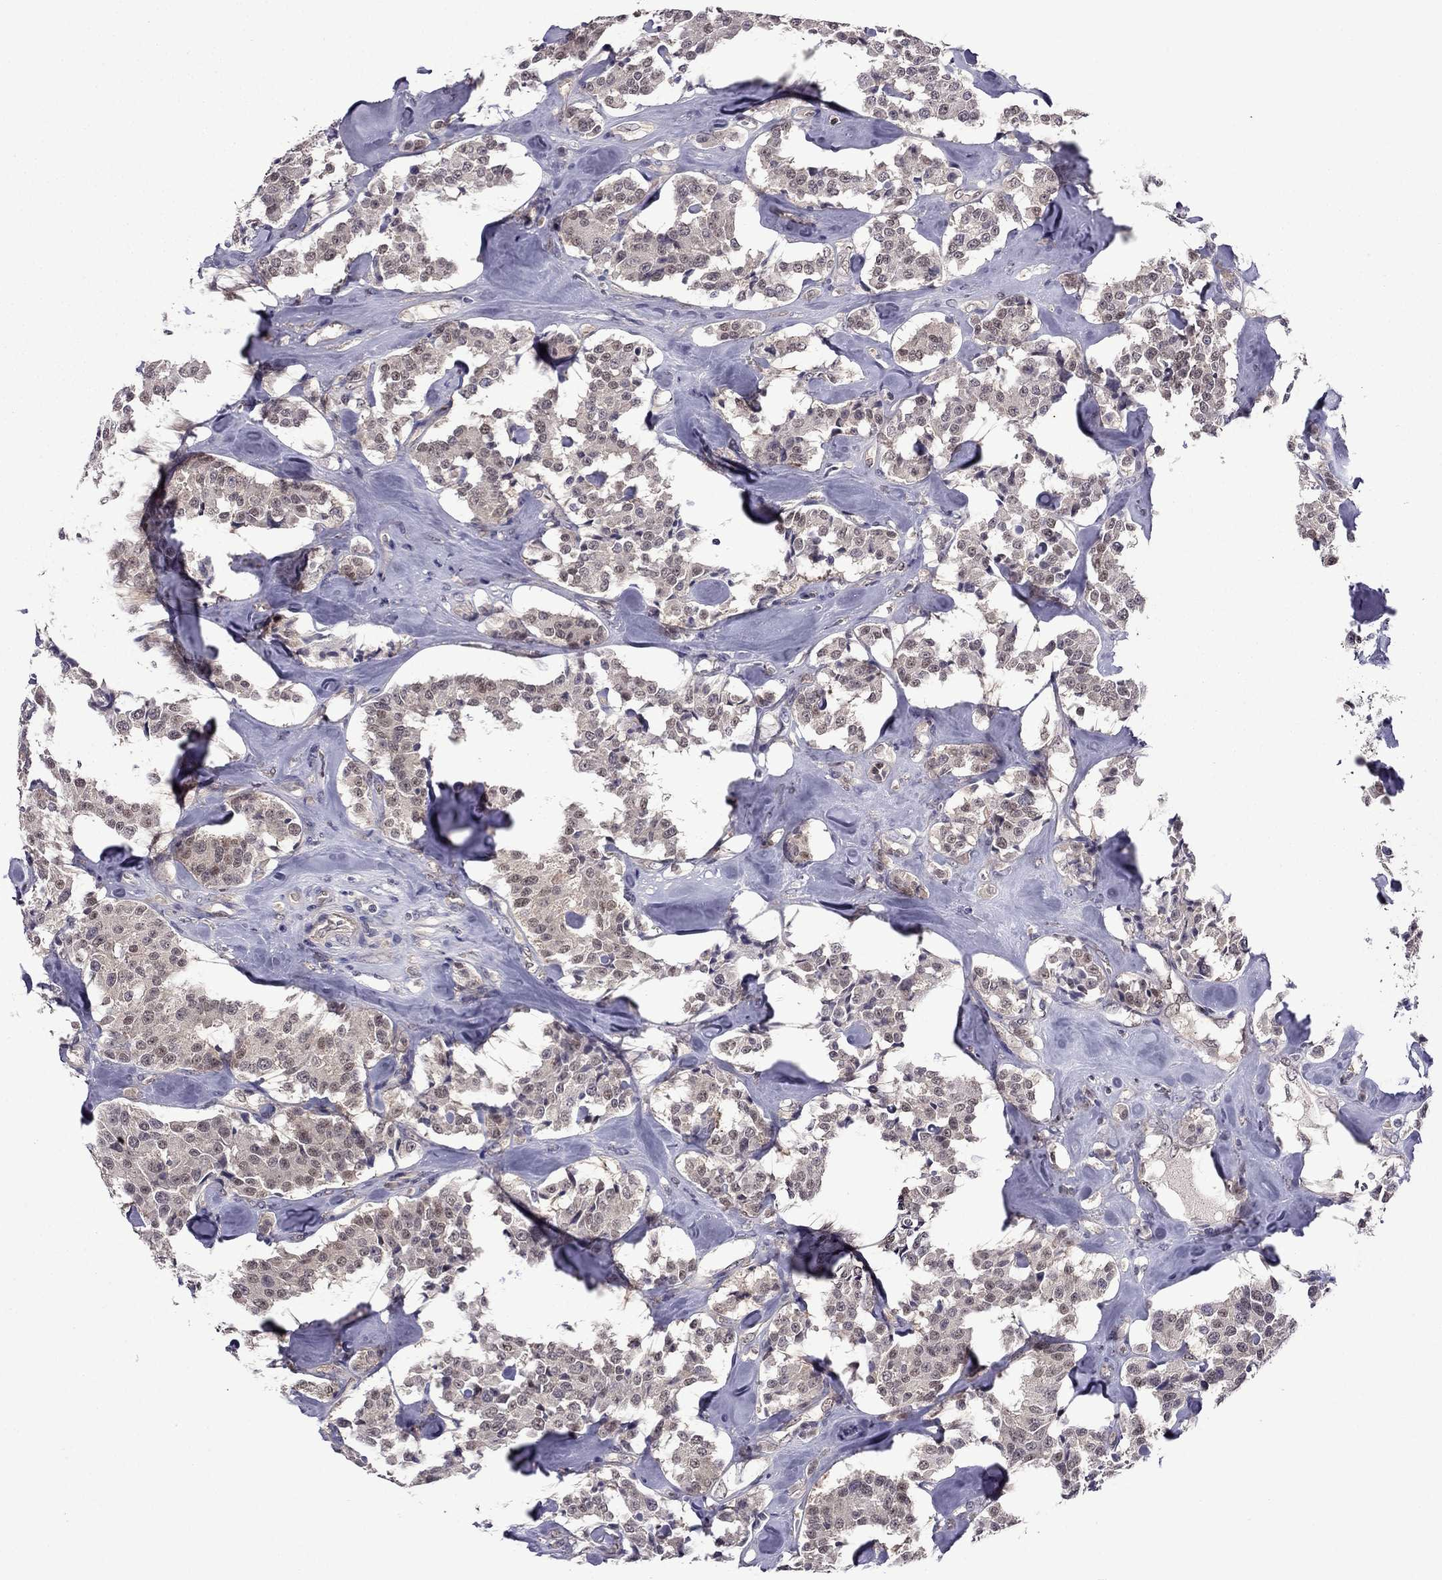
{"staining": {"intensity": "weak", "quantity": "25%-75%", "location": "nuclear"}, "tissue": "carcinoid", "cell_type": "Tumor cells", "image_type": "cancer", "snomed": [{"axis": "morphology", "description": "Carcinoid, malignant, NOS"}, {"axis": "topography", "description": "Pancreas"}], "caption": "DAB (3,3'-diaminobenzidine) immunohistochemical staining of carcinoid reveals weak nuclear protein positivity in approximately 25%-75% of tumor cells.", "gene": "CDK5", "patient": {"sex": "male", "age": 41}}